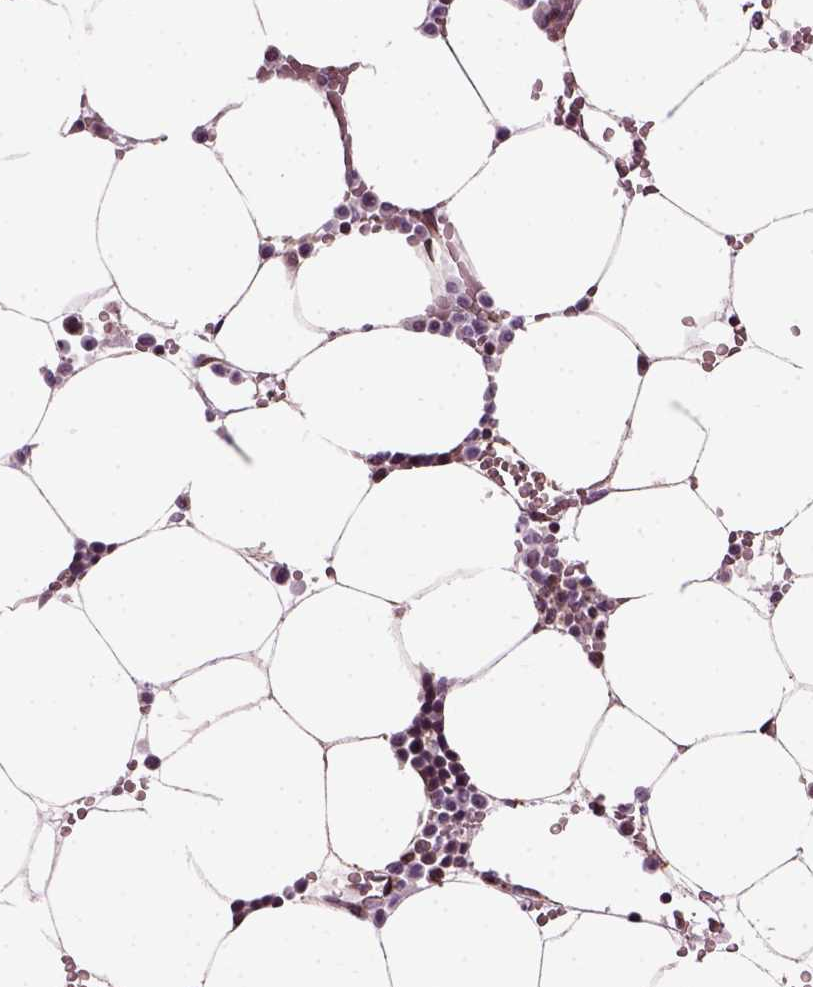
{"staining": {"intensity": "moderate", "quantity": "<25%", "location": "cytoplasmic/membranous"}, "tissue": "bone marrow", "cell_type": "Hematopoietic cells", "image_type": "normal", "snomed": [{"axis": "morphology", "description": "Normal tissue, NOS"}, {"axis": "topography", "description": "Bone marrow"}], "caption": "IHC photomicrograph of unremarkable bone marrow stained for a protein (brown), which exhibits low levels of moderate cytoplasmic/membranous expression in about <25% of hematopoietic cells.", "gene": "XK", "patient": {"sex": "female", "age": 52}}